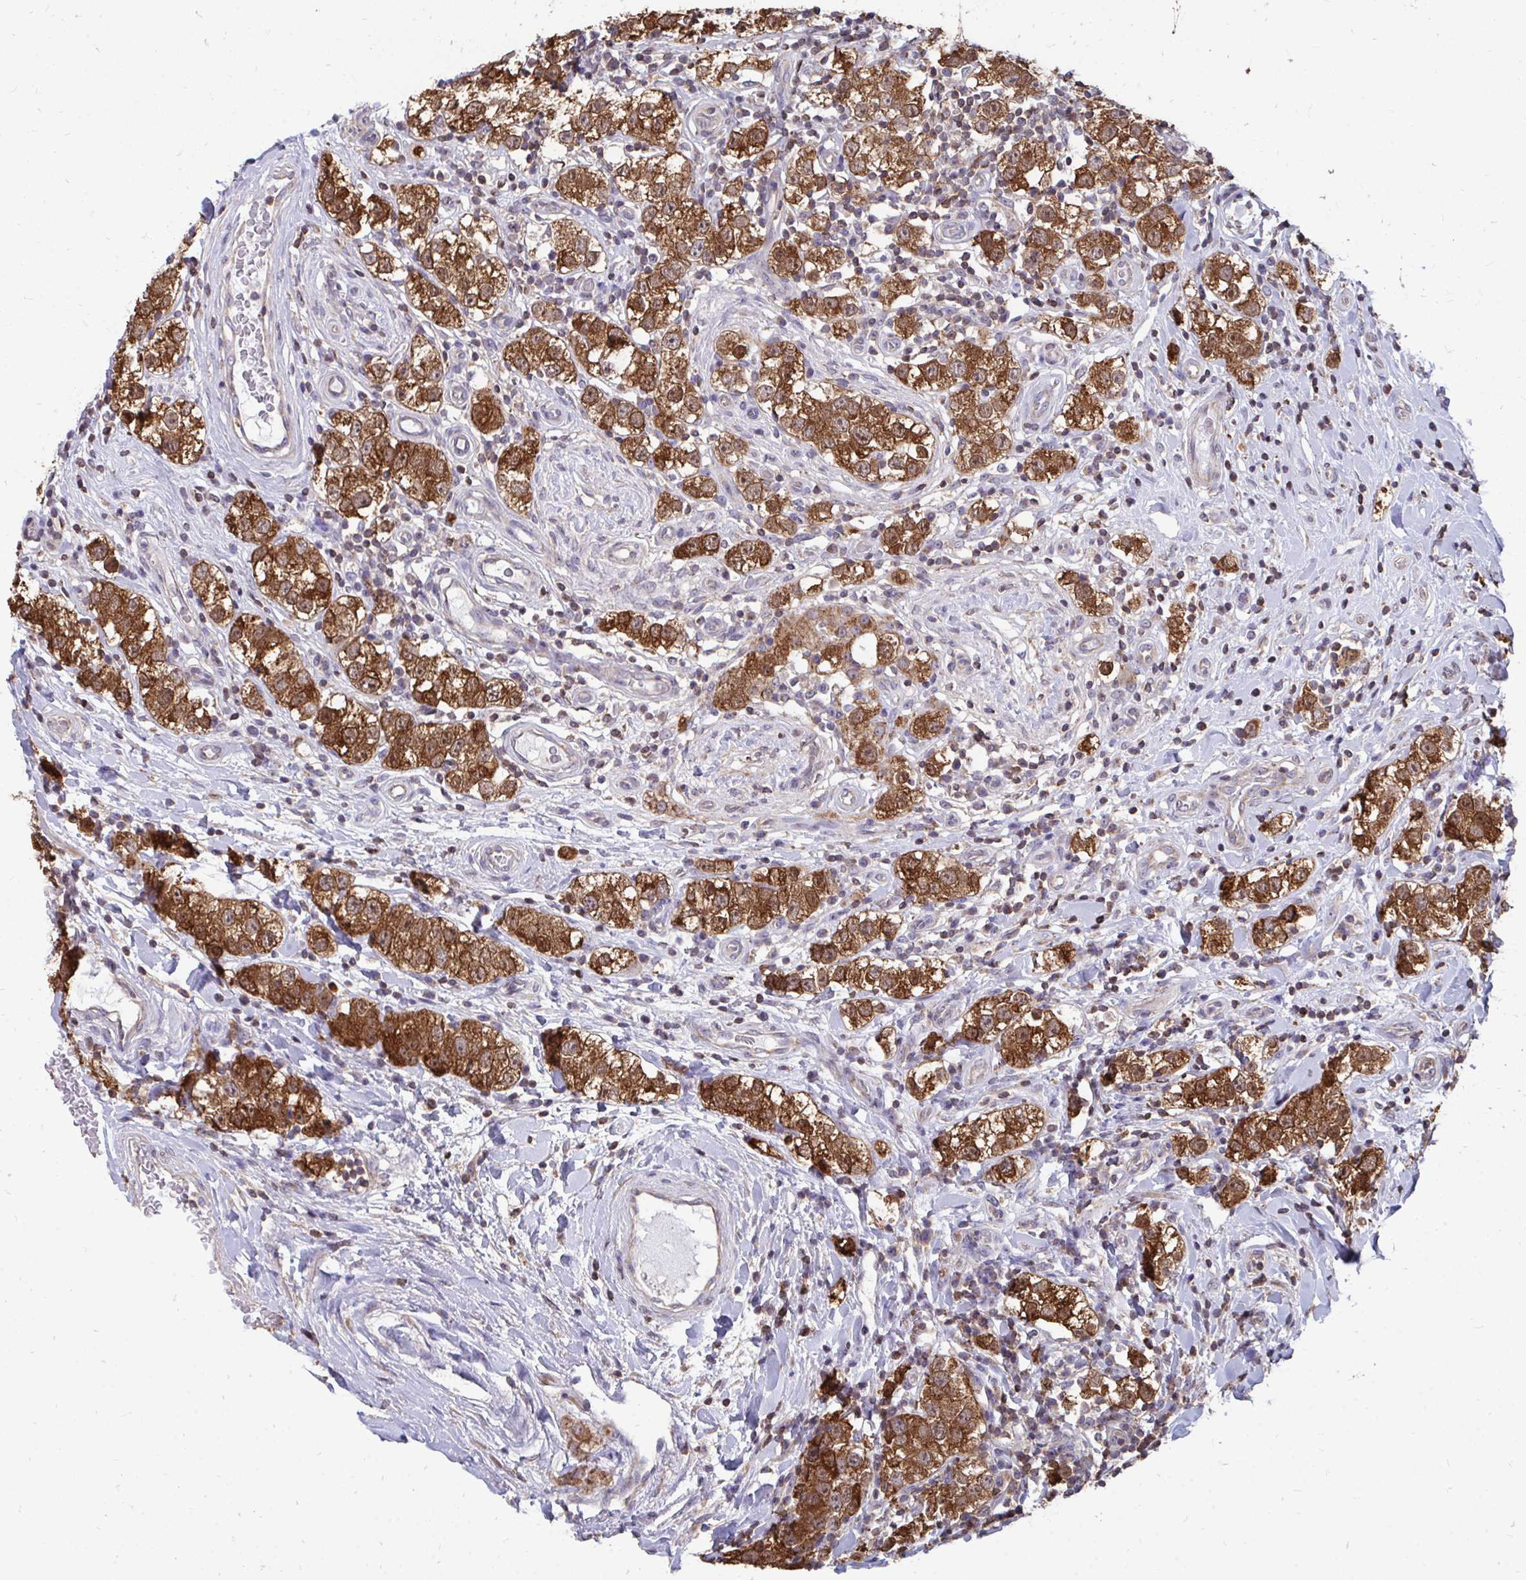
{"staining": {"intensity": "strong", "quantity": ">75%", "location": "cytoplasmic/membranous"}, "tissue": "testis cancer", "cell_type": "Tumor cells", "image_type": "cancer", "snomed": [{"axis": "morphology", "description": "Seminoma, NOS"}, {"axis": "topography", "description": "Testis"}], "caption": "Testis cancer (seminoma) was stained to show a protein in brown. There is high levels of strong cytoplasmic/membranous positivity in approximately >75% of tumor cells. (brown staining indicates protein expression, while blue staining denotes nuclei).", "gene": "DNAJA2", "patient": {"sex": "male", "age": 34}}